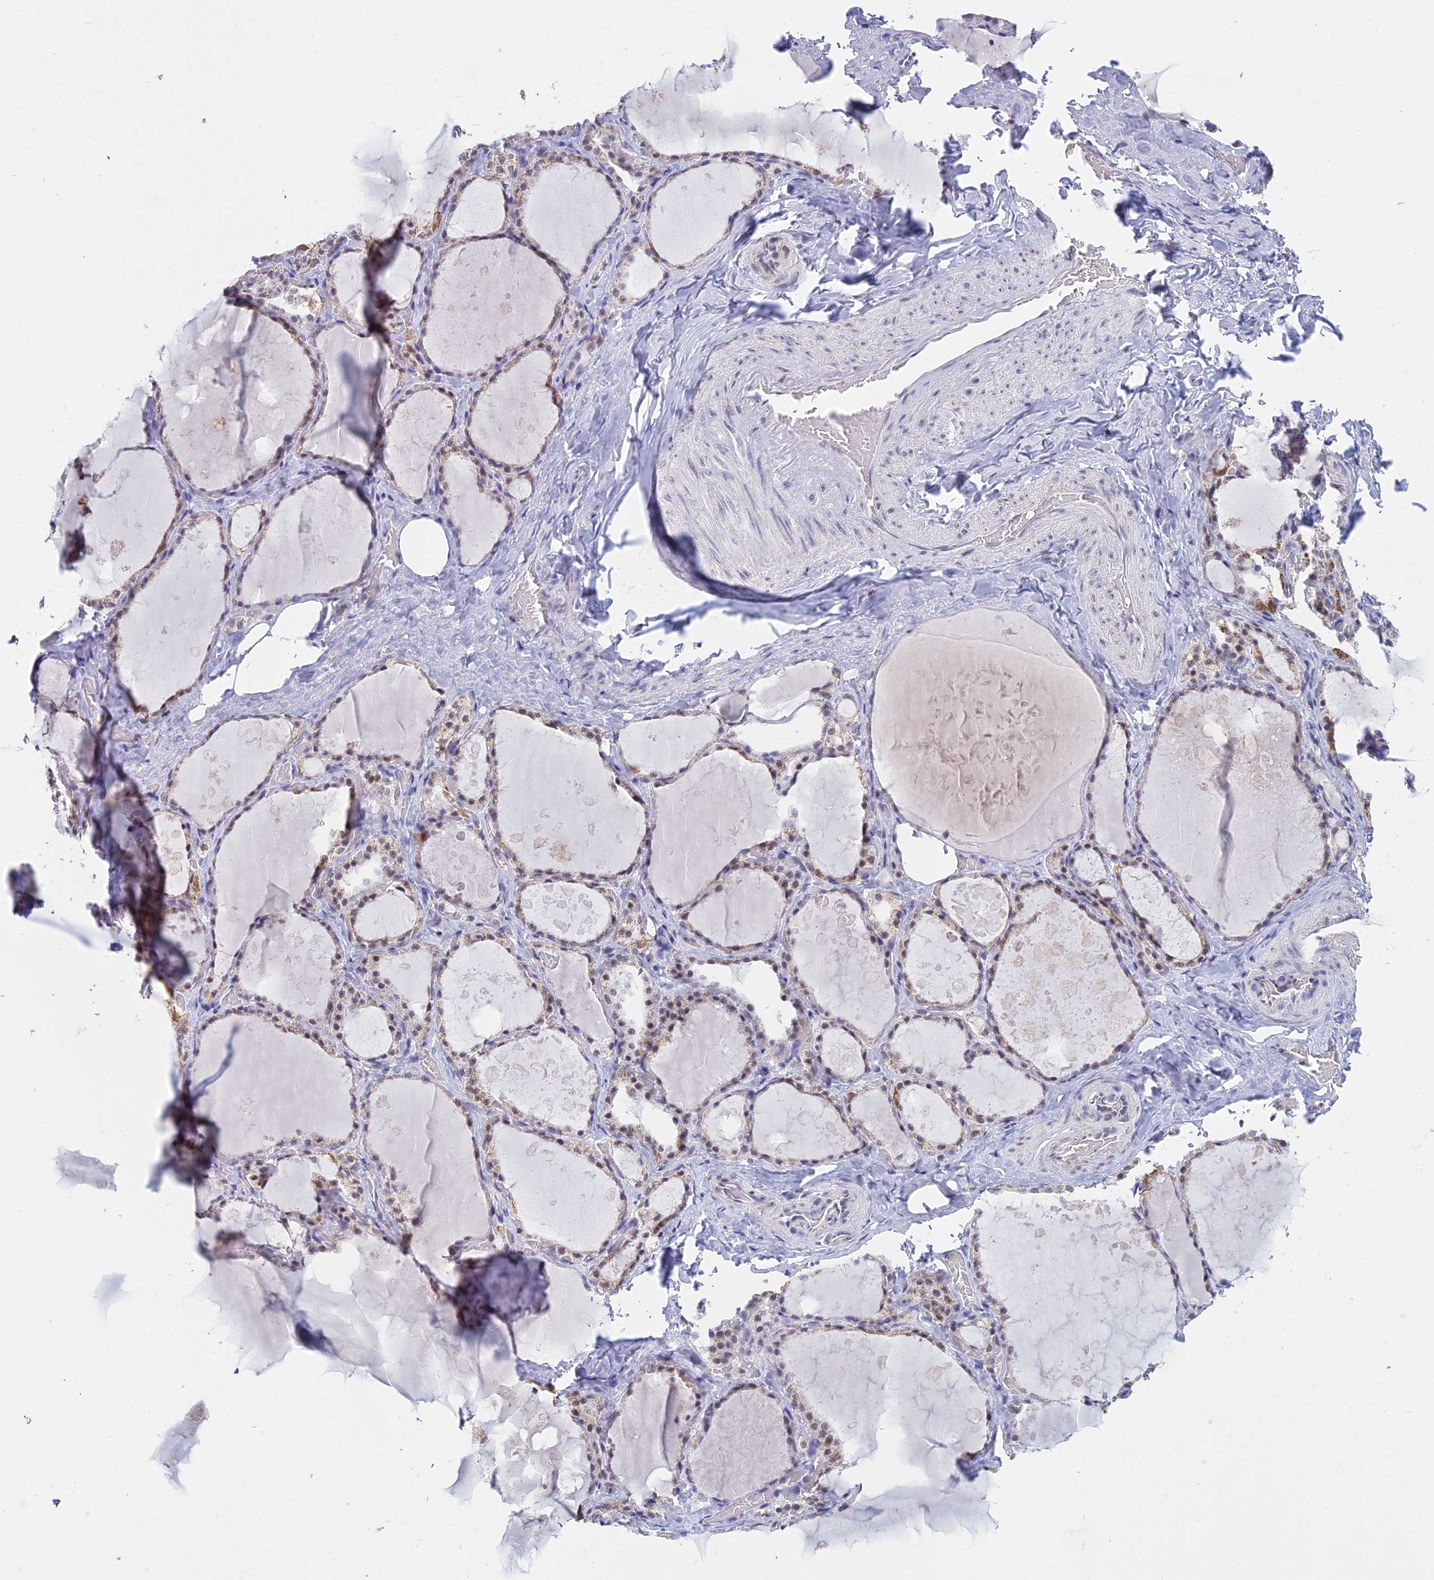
{"staining": {"intensity": "moderate", "quantity": "25%-75%", "location": "cytoplasmic/membranous,nuclear"}, "tissue": "thyroid gland", "cell_type": "Glandular cells", "image_type": "normal", "snomed": [{"axis": "morphology", "description": "Normal tissue, NOS"}, {"axis": "topography", "description": "Thyroid gland"}], "caption": "IHC micrograph of unremarkable human thyroid gland stained for a protein (brown), which reveals medium levels of moderate cytoplasmic/membranous,nuclear staining in about 25%-75% of glandular cells.", "gene": "KLF14", "patient": {"sex": "male", "age": 61}}